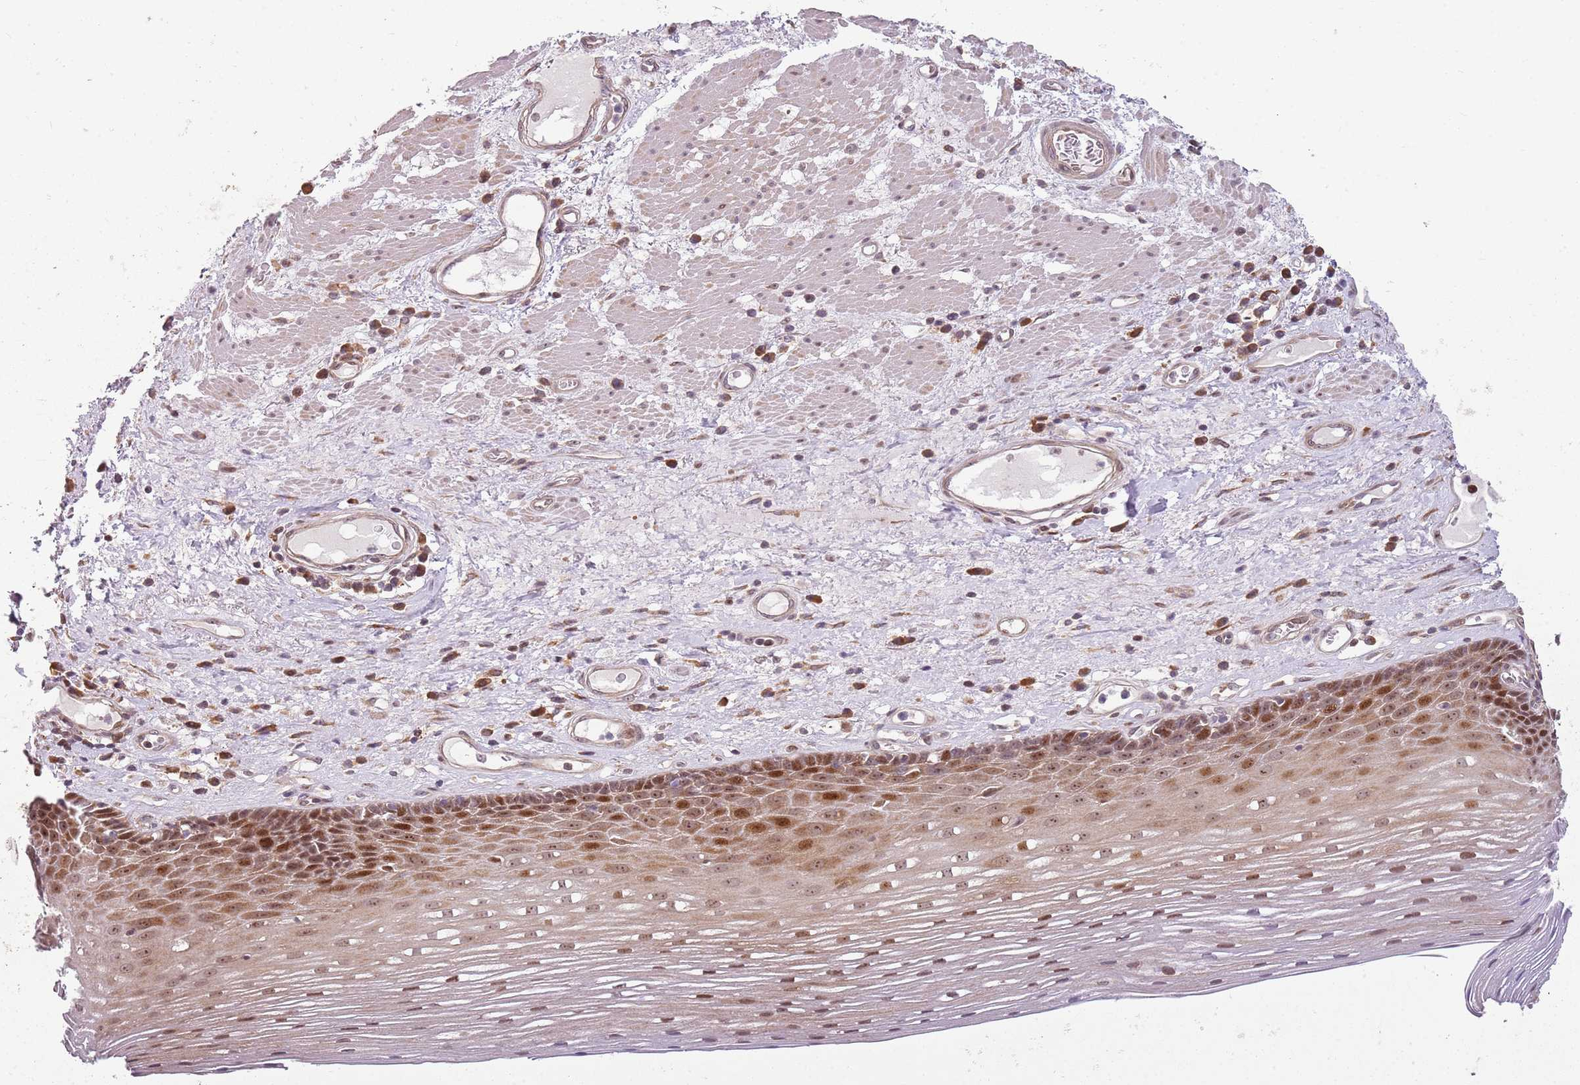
{"staining": {"intensity": "moderate", "quantity": "25%-75%", "location": "cytoplasmic/membranous,nuclear"}, "tissue": "esophagus", "cell_type": "Squamous epithelial cells", "image_type": "normal", "snomed": [{"axis": "morphology", "description": "Normal tissue, NOS"}, {"axis": "topography", "description": "Esophagus"}], "caption": "Brown immunohistochemical staining in normal esophagus displays moderate cytoplasmic/membranous,nuclear staining in about 25%-75% of squamous epithelial cells.", "gene": "CHURC1", "patient": {"sex": "male", "age": 62}}